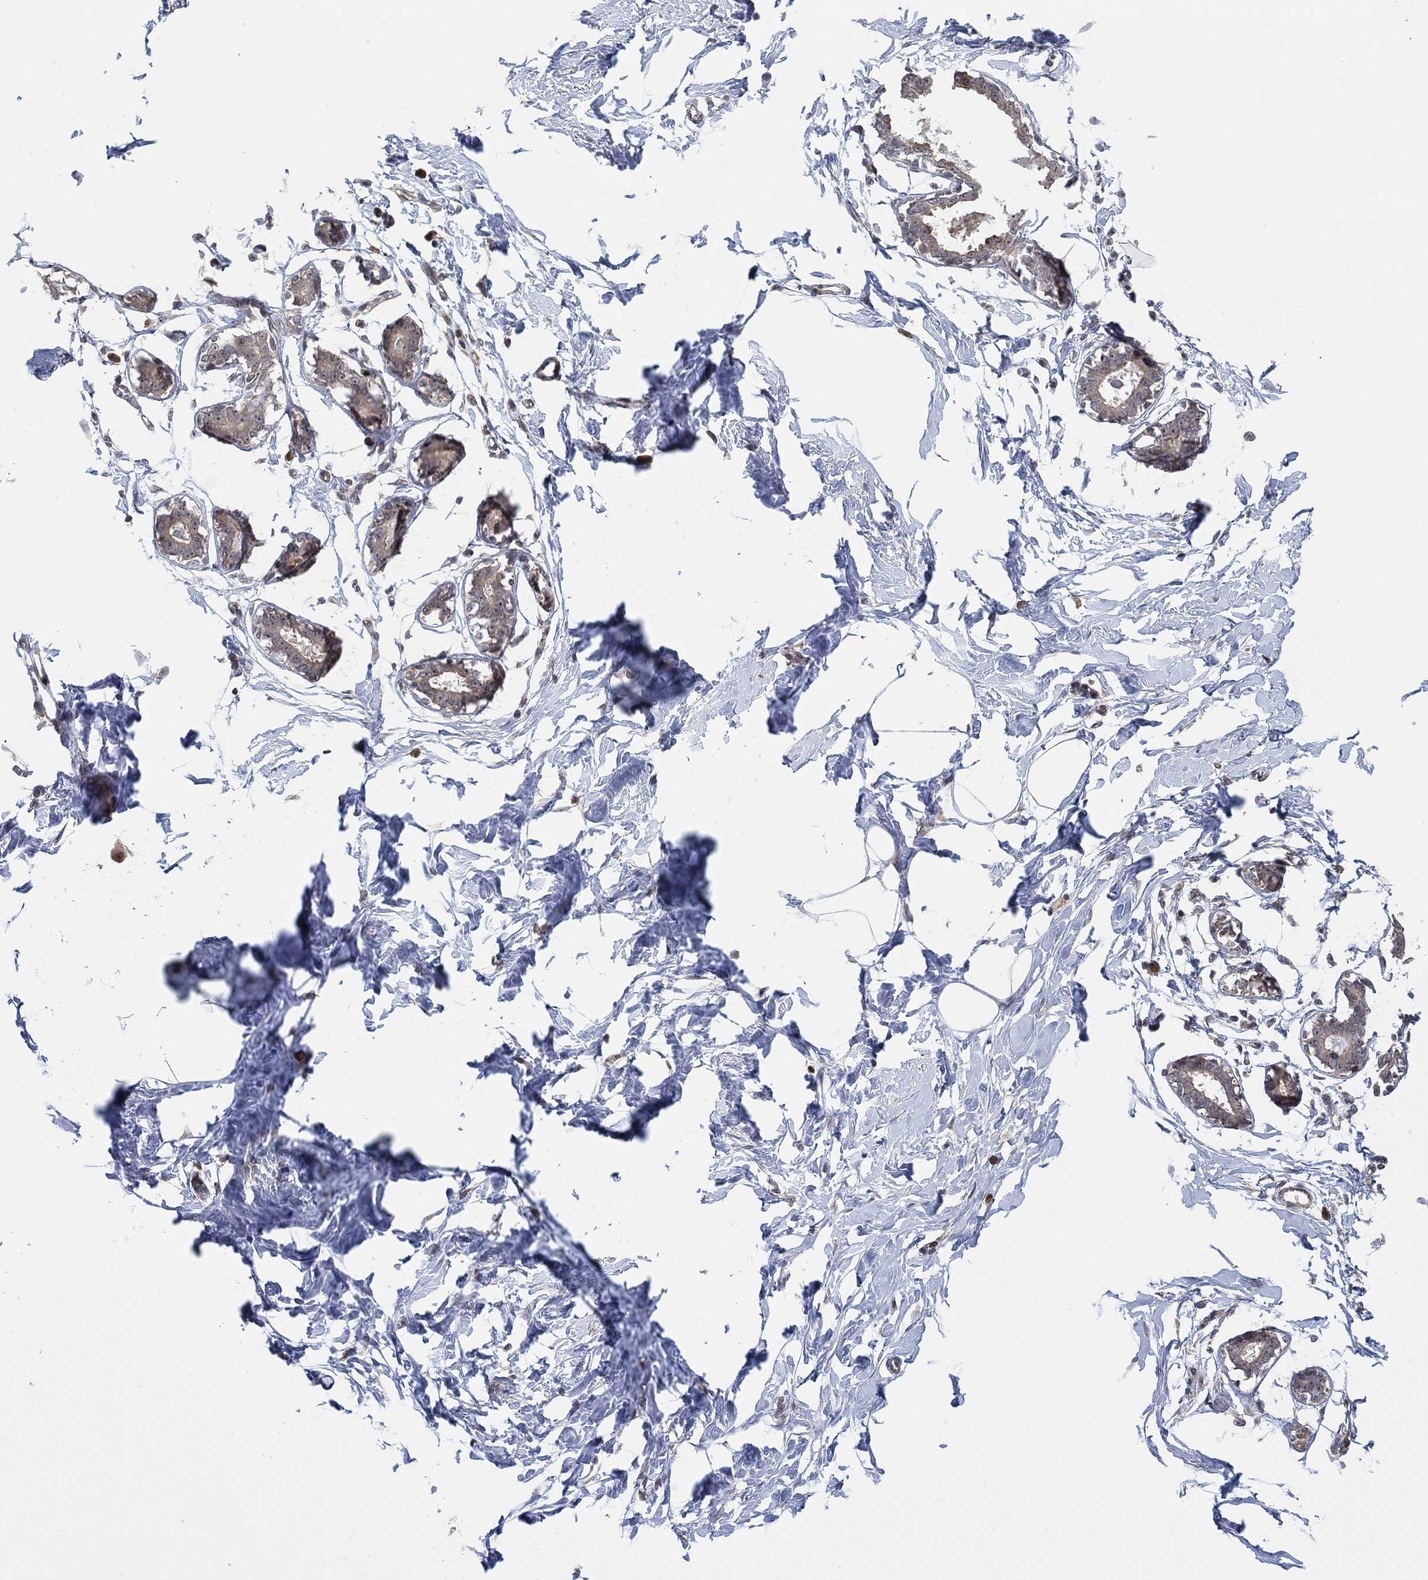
{"staining": {"intensity": "negative", "quantity": "none", "location": "none"}, "tissue": "breast", "cell_type": "Adipocytes", "image_type": "normal", "snomed": [{"axis": "morphology", "description": "Normal tissue, NOS"}, {"axis": "morphology", "description": "Lobular carcinoma, in situ"}, {"axis": "topography", "description": "Breast"}], "caption": "A high-resolution micrograph shows IHC staining of benign breast, which exhibits no significant expression in adipocytes.", "gene": "TMCO1", "patient": {"sex": "female", "age": 35}}